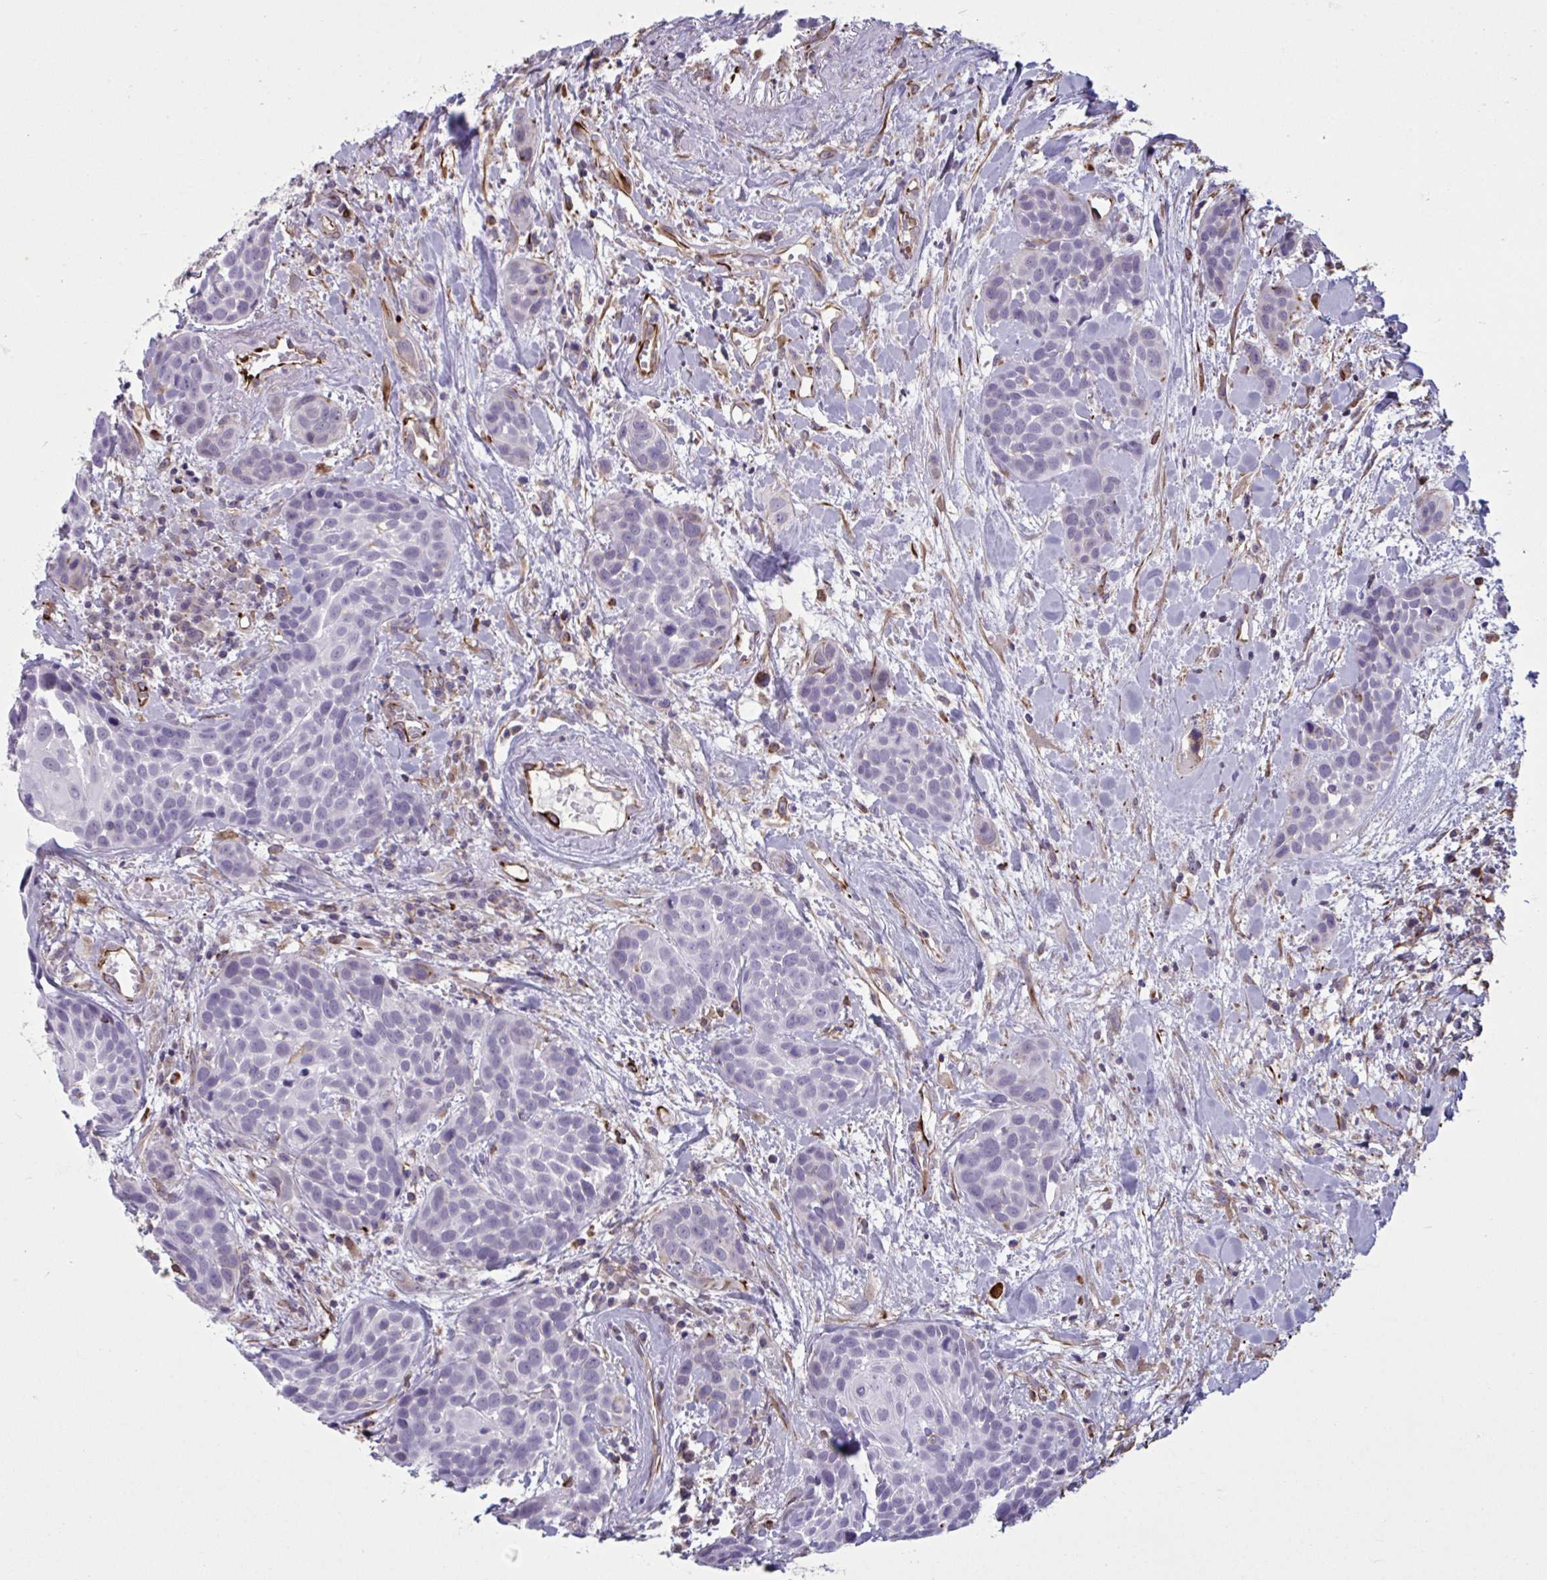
{"staining": {"intensity": "negative", "quantity": "none", "location": "none"}, "tissue": "head and neck cancer", "cell_type": "Tumor cells", "image_type": "cancer", "snomed": [{"axis": "morphology", "description": "Squamous cell carcinoma, NOS"}, {"axis": "topography", "description": "Head-Neck"}], "caption": "Tumor cells are negative for protein expression in human squamous cell carcinoma (head and neck). Nuclei are stained in blue.", "gene": "OR1L3", "patient": {"sex": "female", "age": 50}}